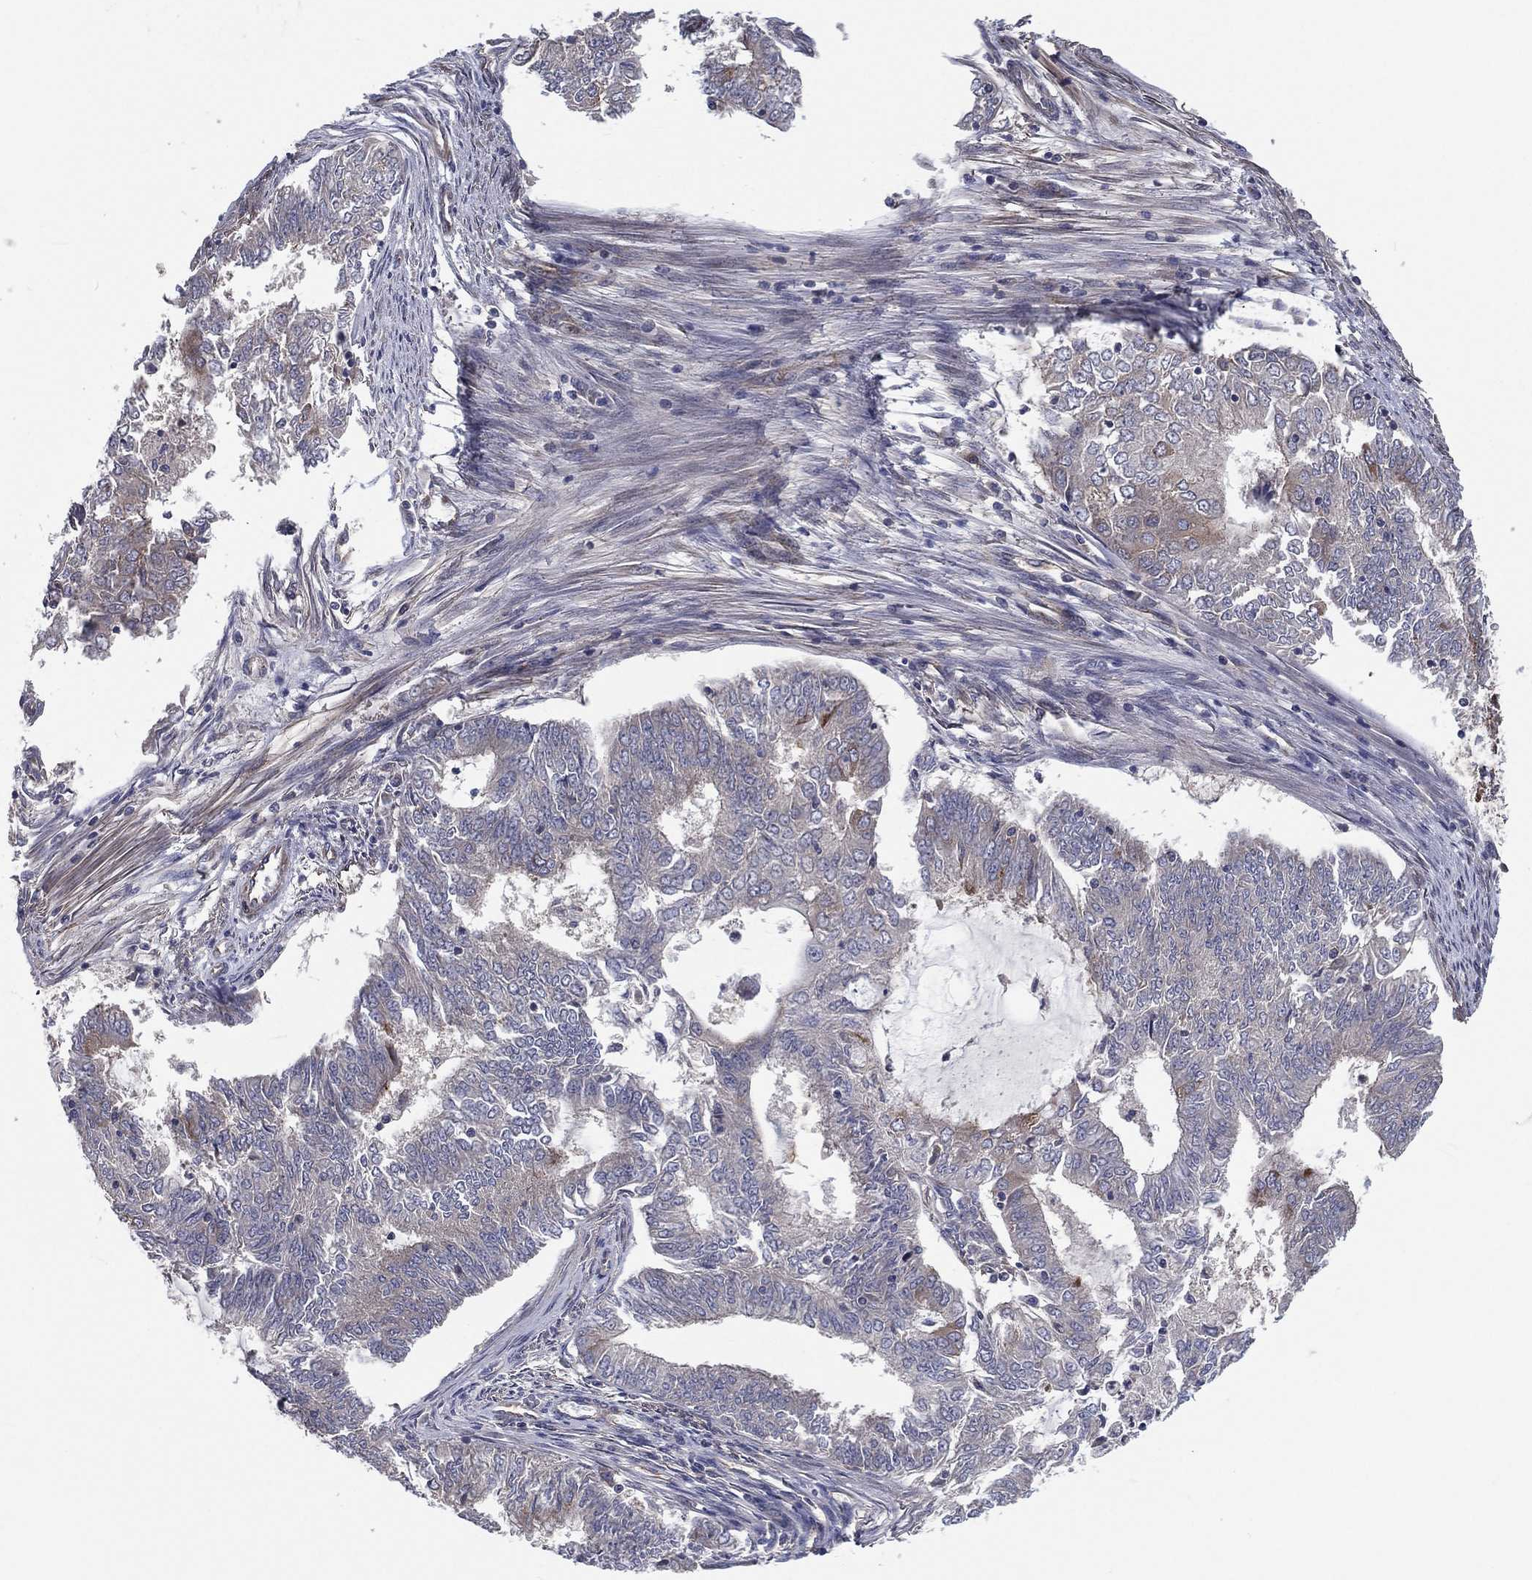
{"staining": {"intensity": "moderate", "quantity": "25%-75%", "location": "cytoplasmic/membranous"}, "tissue": "endometrial cancer", "cell_type": "Tumor cells", "image_type": "cancer", "snomed": [{"axis": "morphology", "description": "Adenocarcinoma, NOS"}, {"axis": "topography", "description": "Endometrium"}], "caption": "This micrograph demonstrates immunohistochemistry (IHC) staining of human endometrial cancer, with medium moderate cytoplasmic/membranous positivity in about 25%-75% of tumor cells.", "gene": "EIF2B5", "patient": {"sex": "female", "age": 62}}